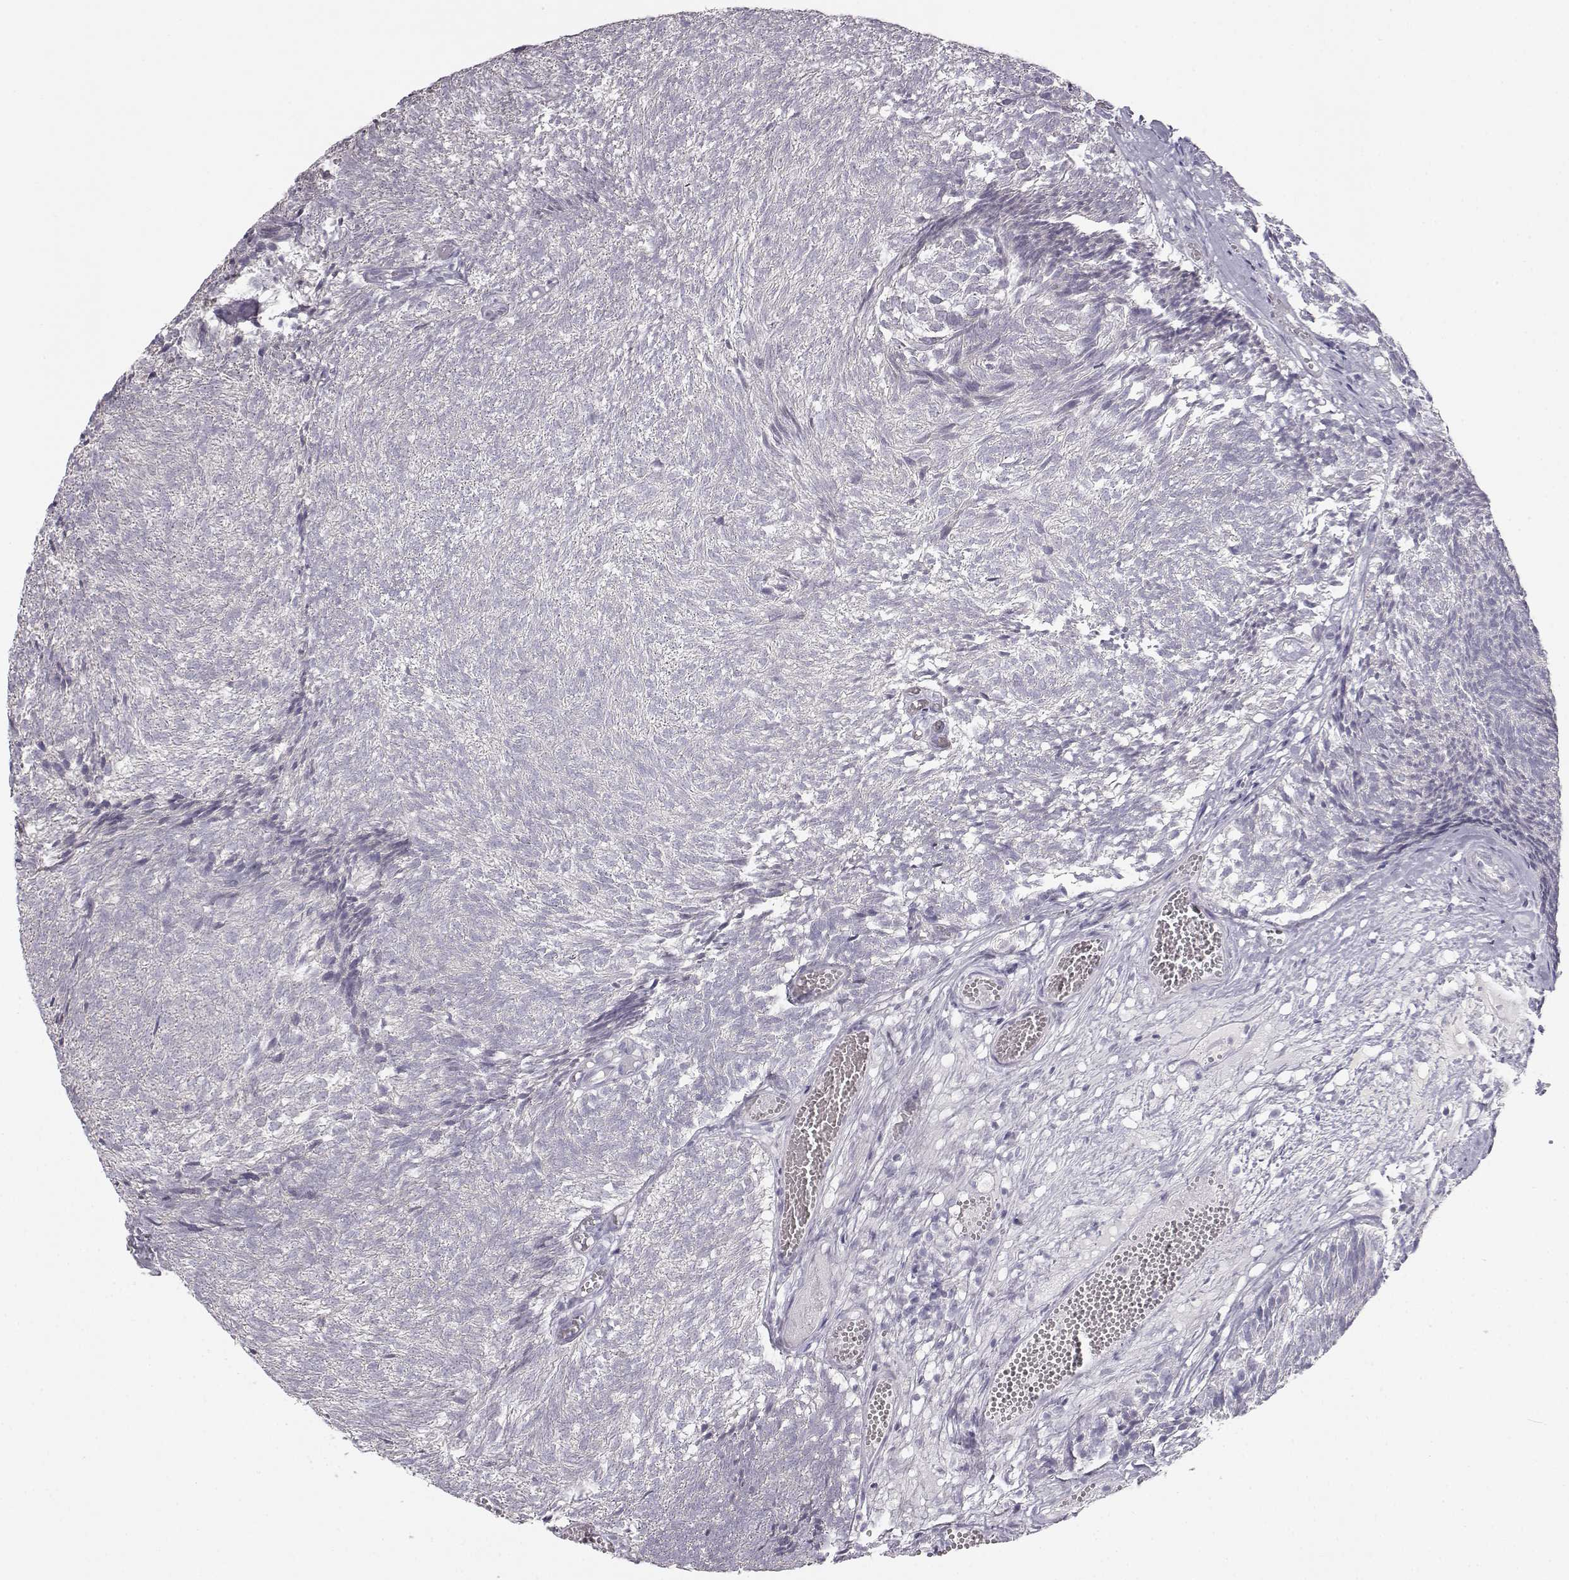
{"staining": {"intensity": "negative", "quantity": "none", "location": "none"}, "tissue": "urothelial cancer", "cell_type": "Tumor cells", "image_type": "cancer", "snomed": [{"axis": "morphology", "description": "Urothelial carcinoma, Low grade"}, {"axis": "topography", "description": "Urinary bladder"}], "caption": "Tumor cells show no significant protein positivity in urothelial cancer.", "gene": "MYCBPAP", "patient": {"sex": "male", "age": 77}}